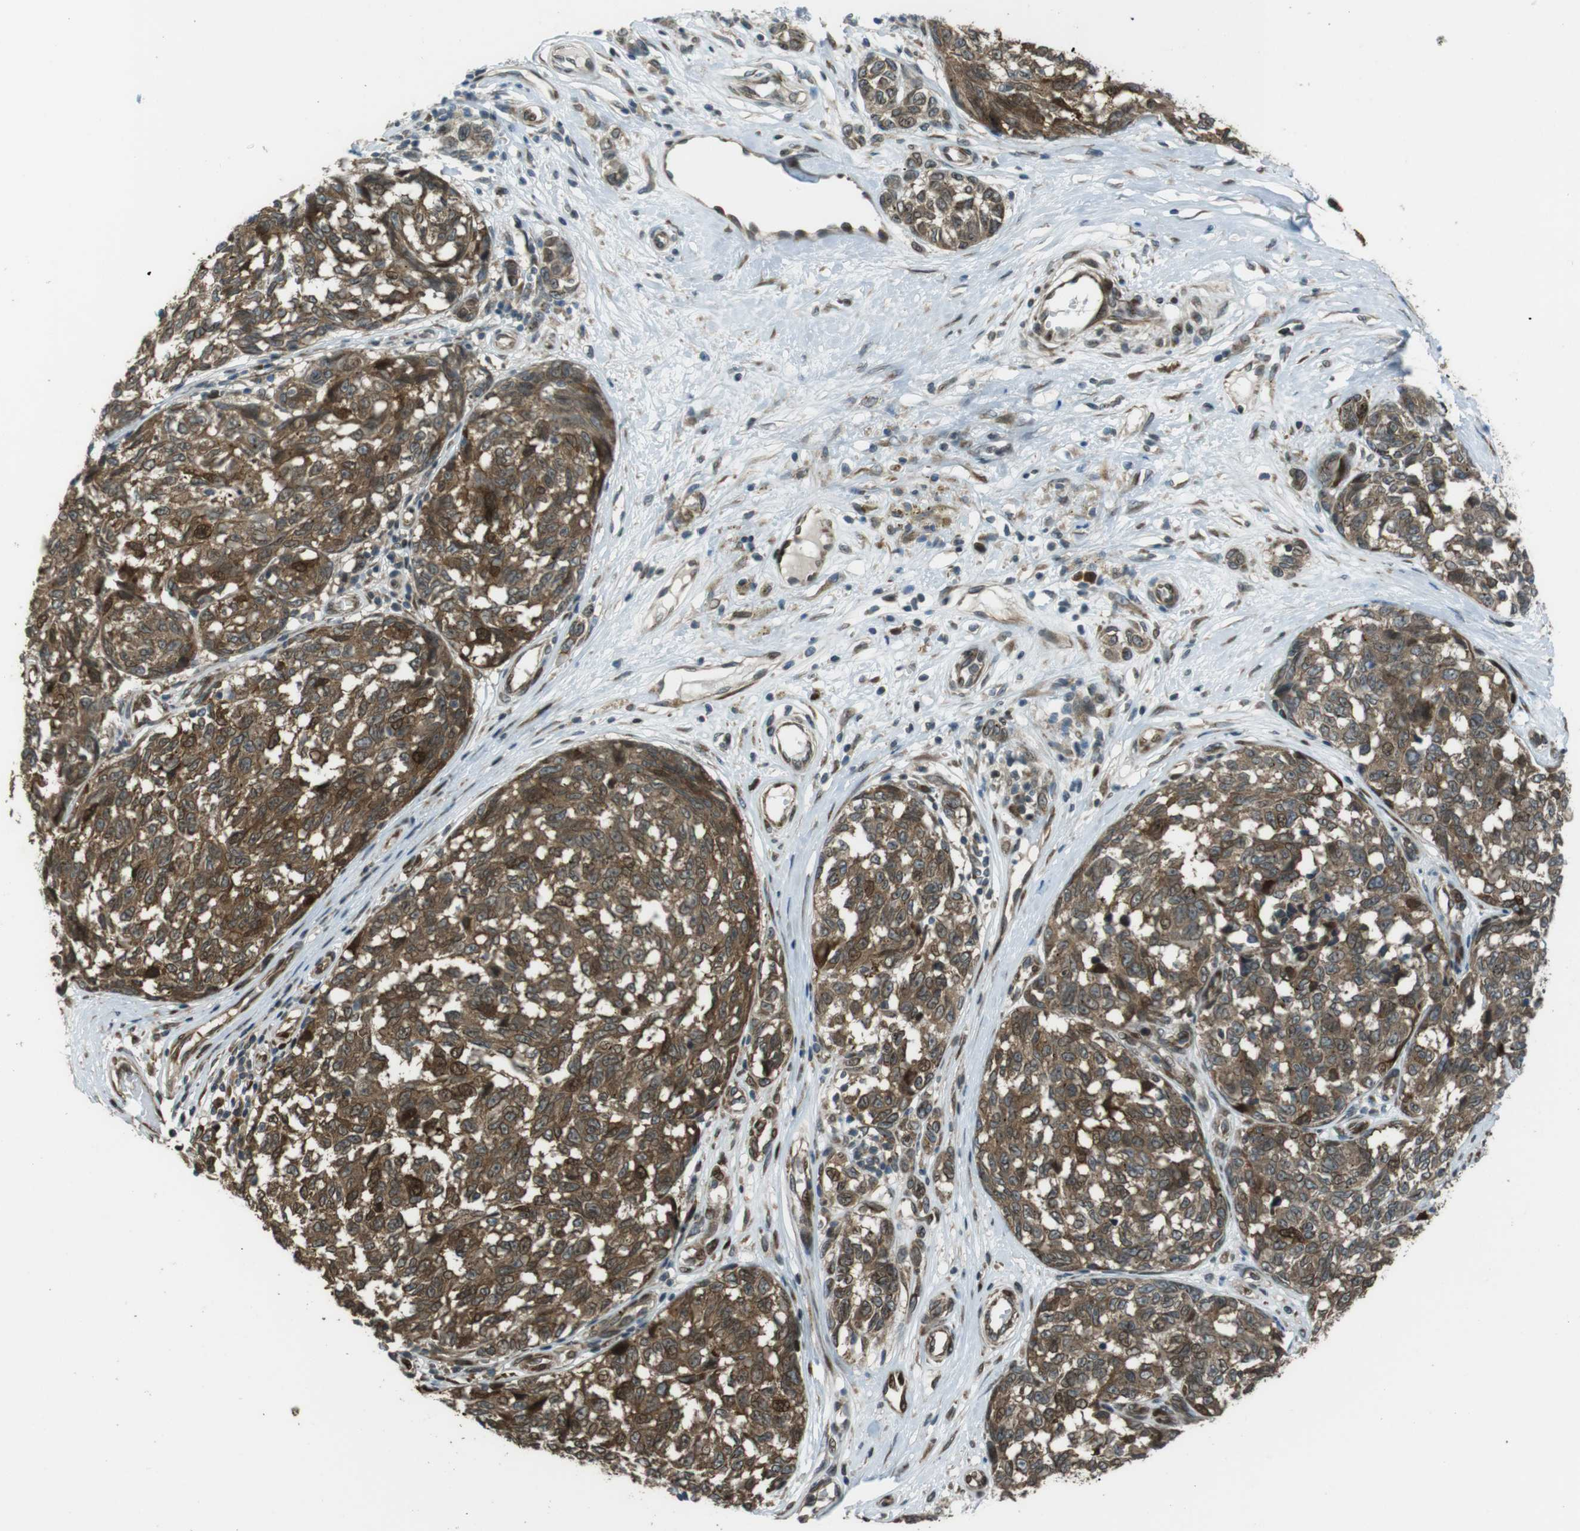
{"staining": {"intensity": "moderate", "quantity": ">75%", "location": "cytoplasmic/membranous"}, "tissue": "melanoma", "cell_type": "Tumor cells", "image_type": "cancer", "snomed": [{"axis": "morphology", "description": "Malignant melanoma, NOS"}, {"axis": "topography", "description": "Skin"}], "caption": "Malignant melanoma stained with DAB immunohistochemistry (IHC) reveals medium levels of moderate cytoplasmic/membranous staining in about >75% of tumor cells.", "gene": "ZNF330", "patient": {"sex": "female", "age": 64}}